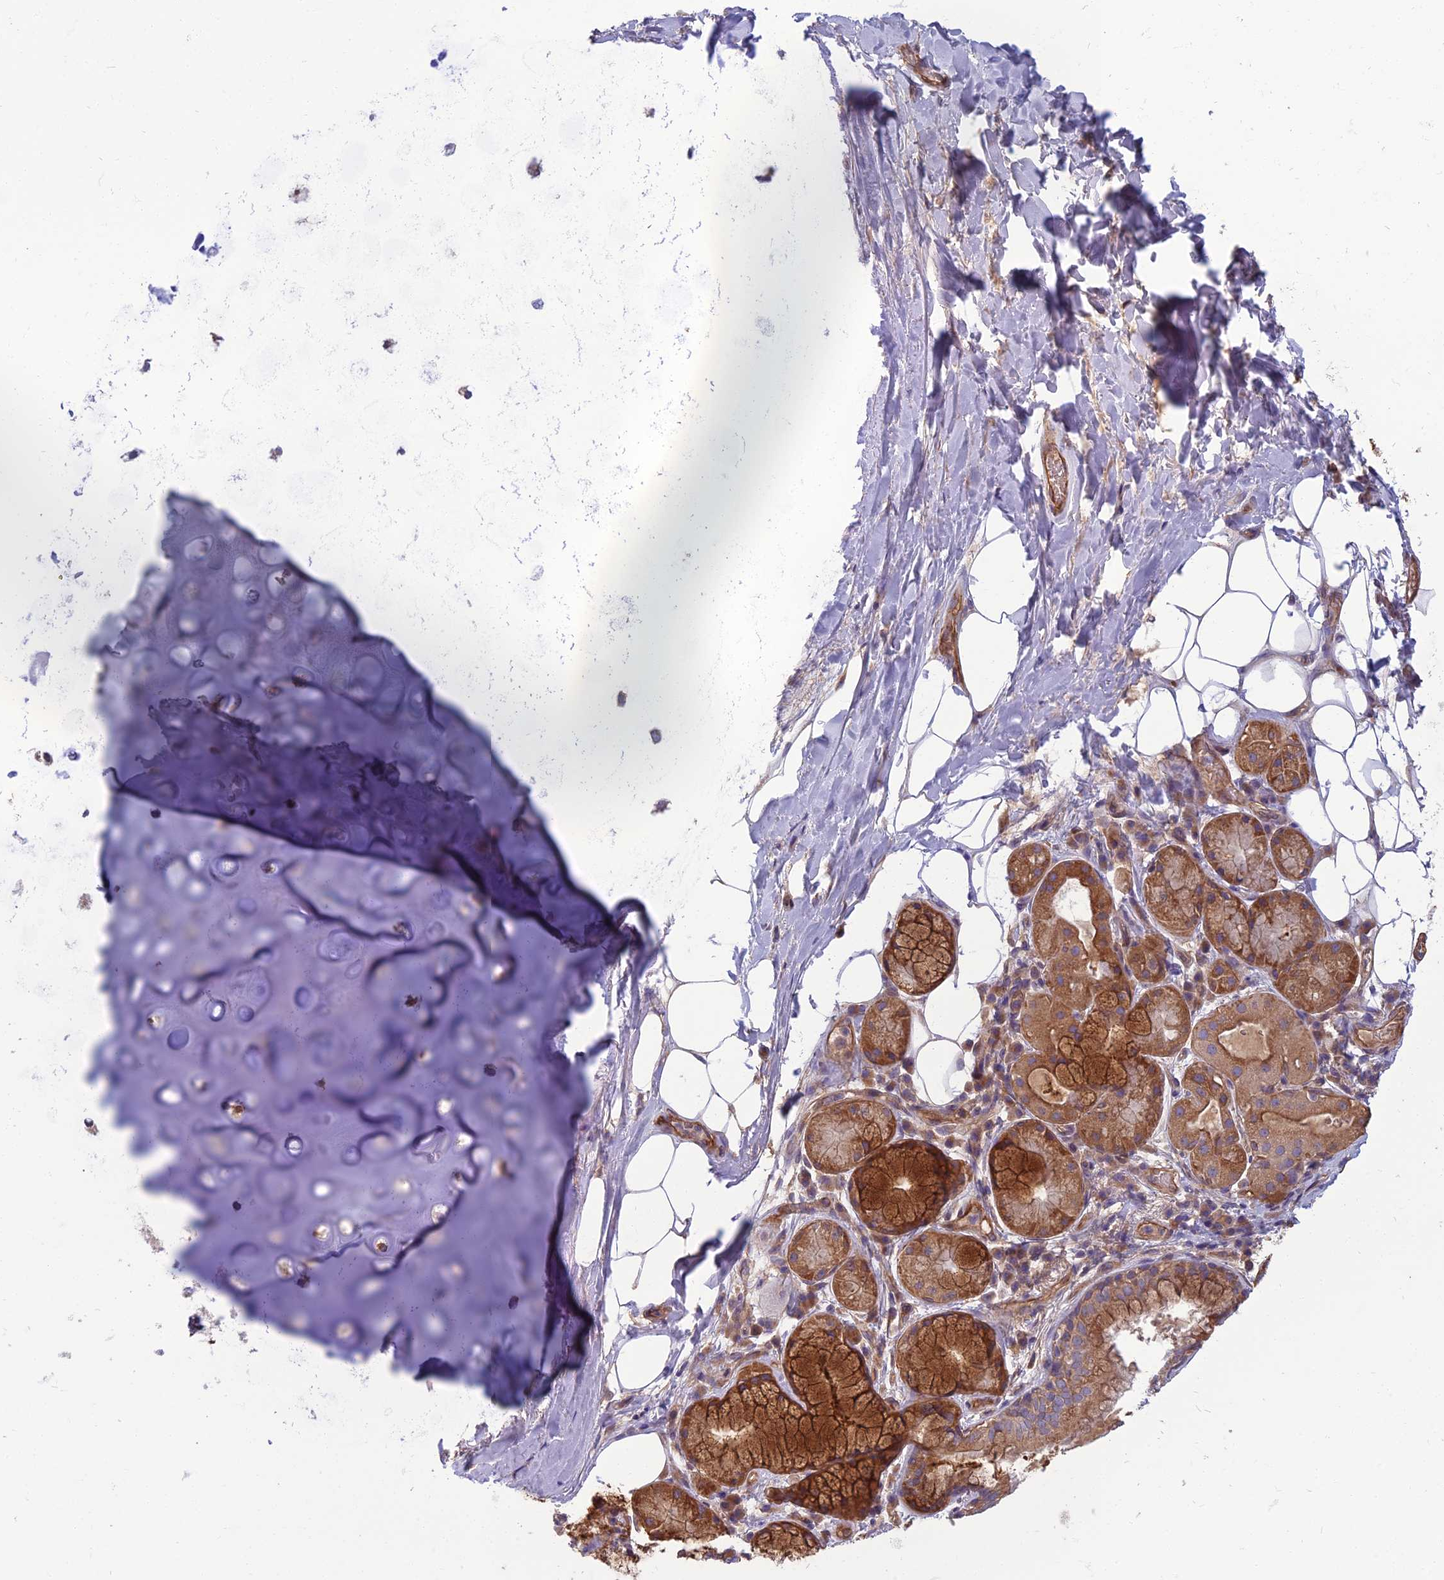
{"staining": {"intensity": "moderate", "quantity": "<25%", "location": "cytoplasmic/membranous"}, "tissue": "adipose tissue", "cell_type": "Adipocytes", "image_type": "normal", "snomed": [{"axis": "morphology", "description": "Normal tissue, NOS"}, {"axis": "topography", "description": "Lymph node"}, {"axis": "topography", "description": "Cartilage tissue"}, {"axis": "topography", "description": "Bronchus"}], "caption": "Human adipose tissue stained with a brown dye demonstrates moderate cytoplasmic/membranous positive positivity in about <25% of adipocytes.", "gene": "WDR24", "patient": {"sex": "male", "age": 63}}